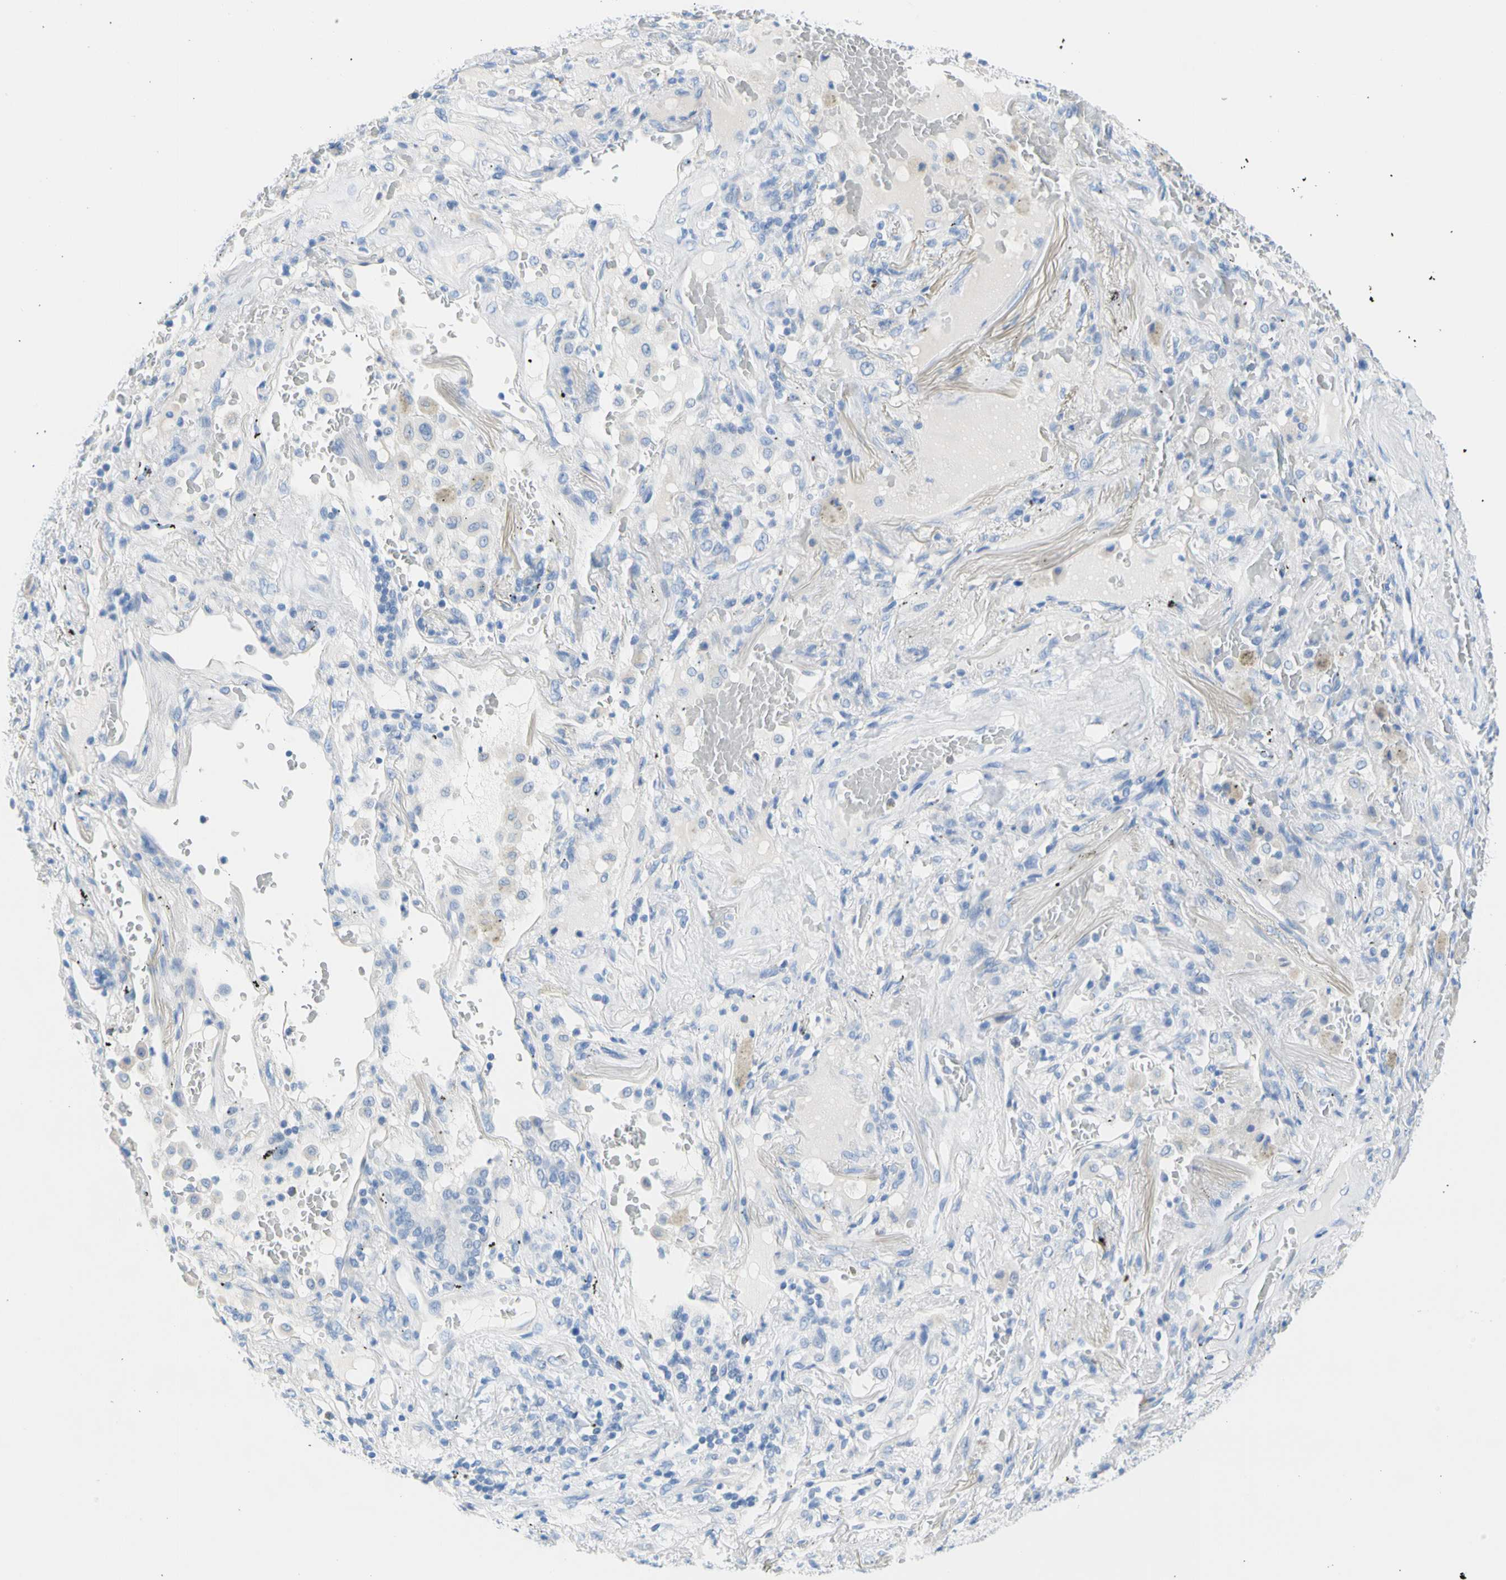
{"staining": {"intensity": "negative", "quantity": "none", "location": "none"}, "tissue": "lung cancer", "cell_type": "Tumor cells", "image_type": "cancer", "snomed": [{"axis": "morphology", "description": "Squamous cell carcinoma, NOS"}, {"axis": "topography", "description": "Lung"}], "caption": "Photomicrograph shows no significant protein positivity in tumor cells of lung cancer.", "gene": "CEL", "patient": {"sex": "male", "age": 57}}